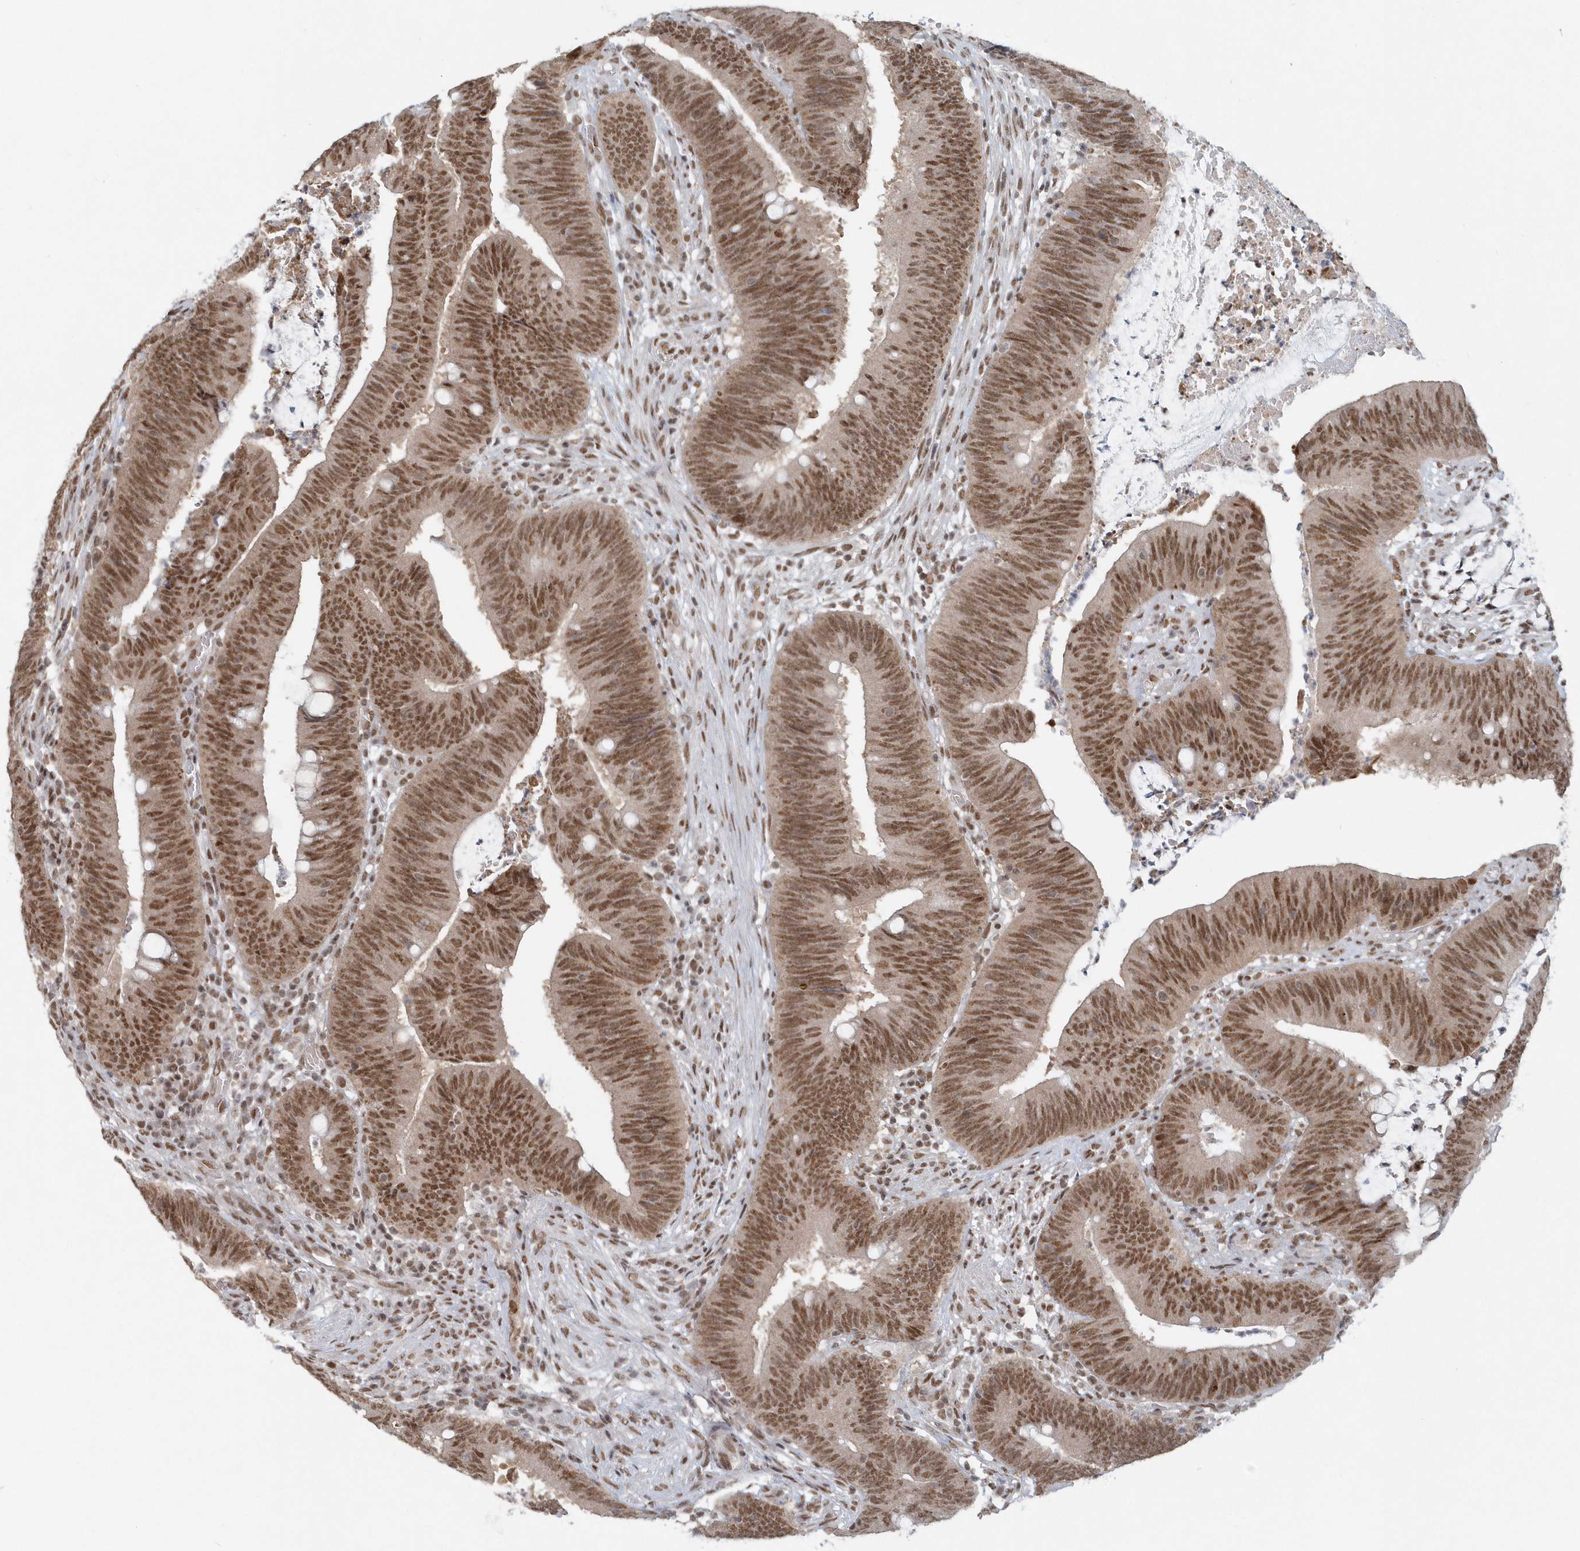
{"staining": {"intensity": "moderate", "quantity": ">75%", "location": "nuclear"}, "tissue": "colorectal cancer", "cell_type": "Tumor cells", "image_type": "cancer", "snomed": [{"axis": "morphology", "description": "Adenocarcinoma, NOS"}, {"axis": "topography", "description": "Rectum"}], "caption": "This micrograph demonstrates immunohistochemistry staining of colorectal adenocarcinoma, with medium moderate nuclear positivity in approximately >75% of tumor cells.", "gene": "YTHDC1", "patient": {"sex": "female", "age": 66}}